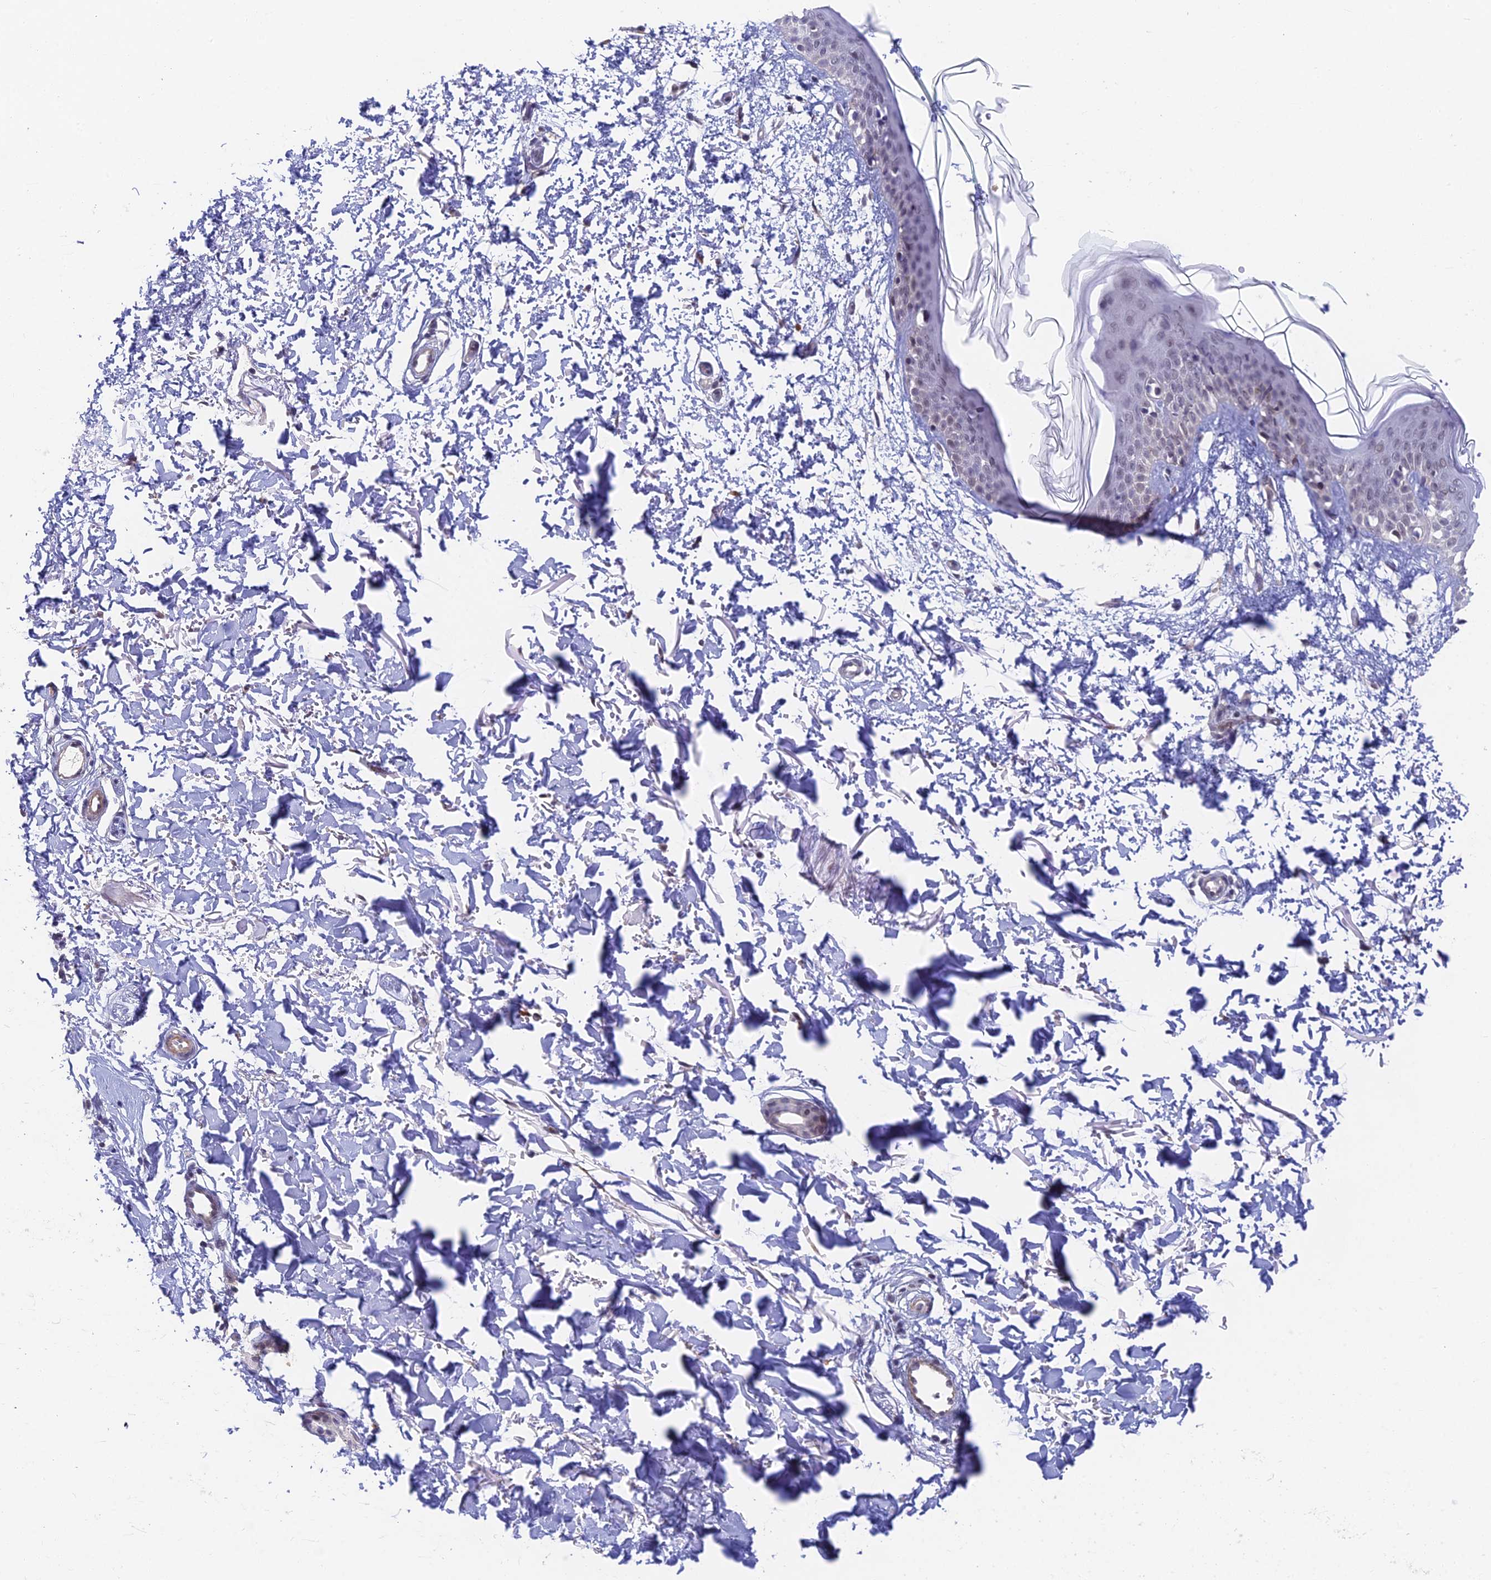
{"staining": {"intensity": "weak", "quantity": "25%-75%", "location": "cytoplasmic/membranous,nuclear"}, "tissue": "skin", "cell_type": "Fibroblasts", "image_type": "normal", "snomed": [{"axis": "morphology", "description": "Normal tissue, NOS"}, {"axis": "topography", "description": "Skin"}], "caption": "An image showing weak cytoplasmic/membranous,nuclear positivity in approximately 25%-75% of fibroblasts in normal skin, as visualized by brown immunohistochemical staining.", "gene": "NSMCE1", "patient": {"sex": "male", "age": 66}}